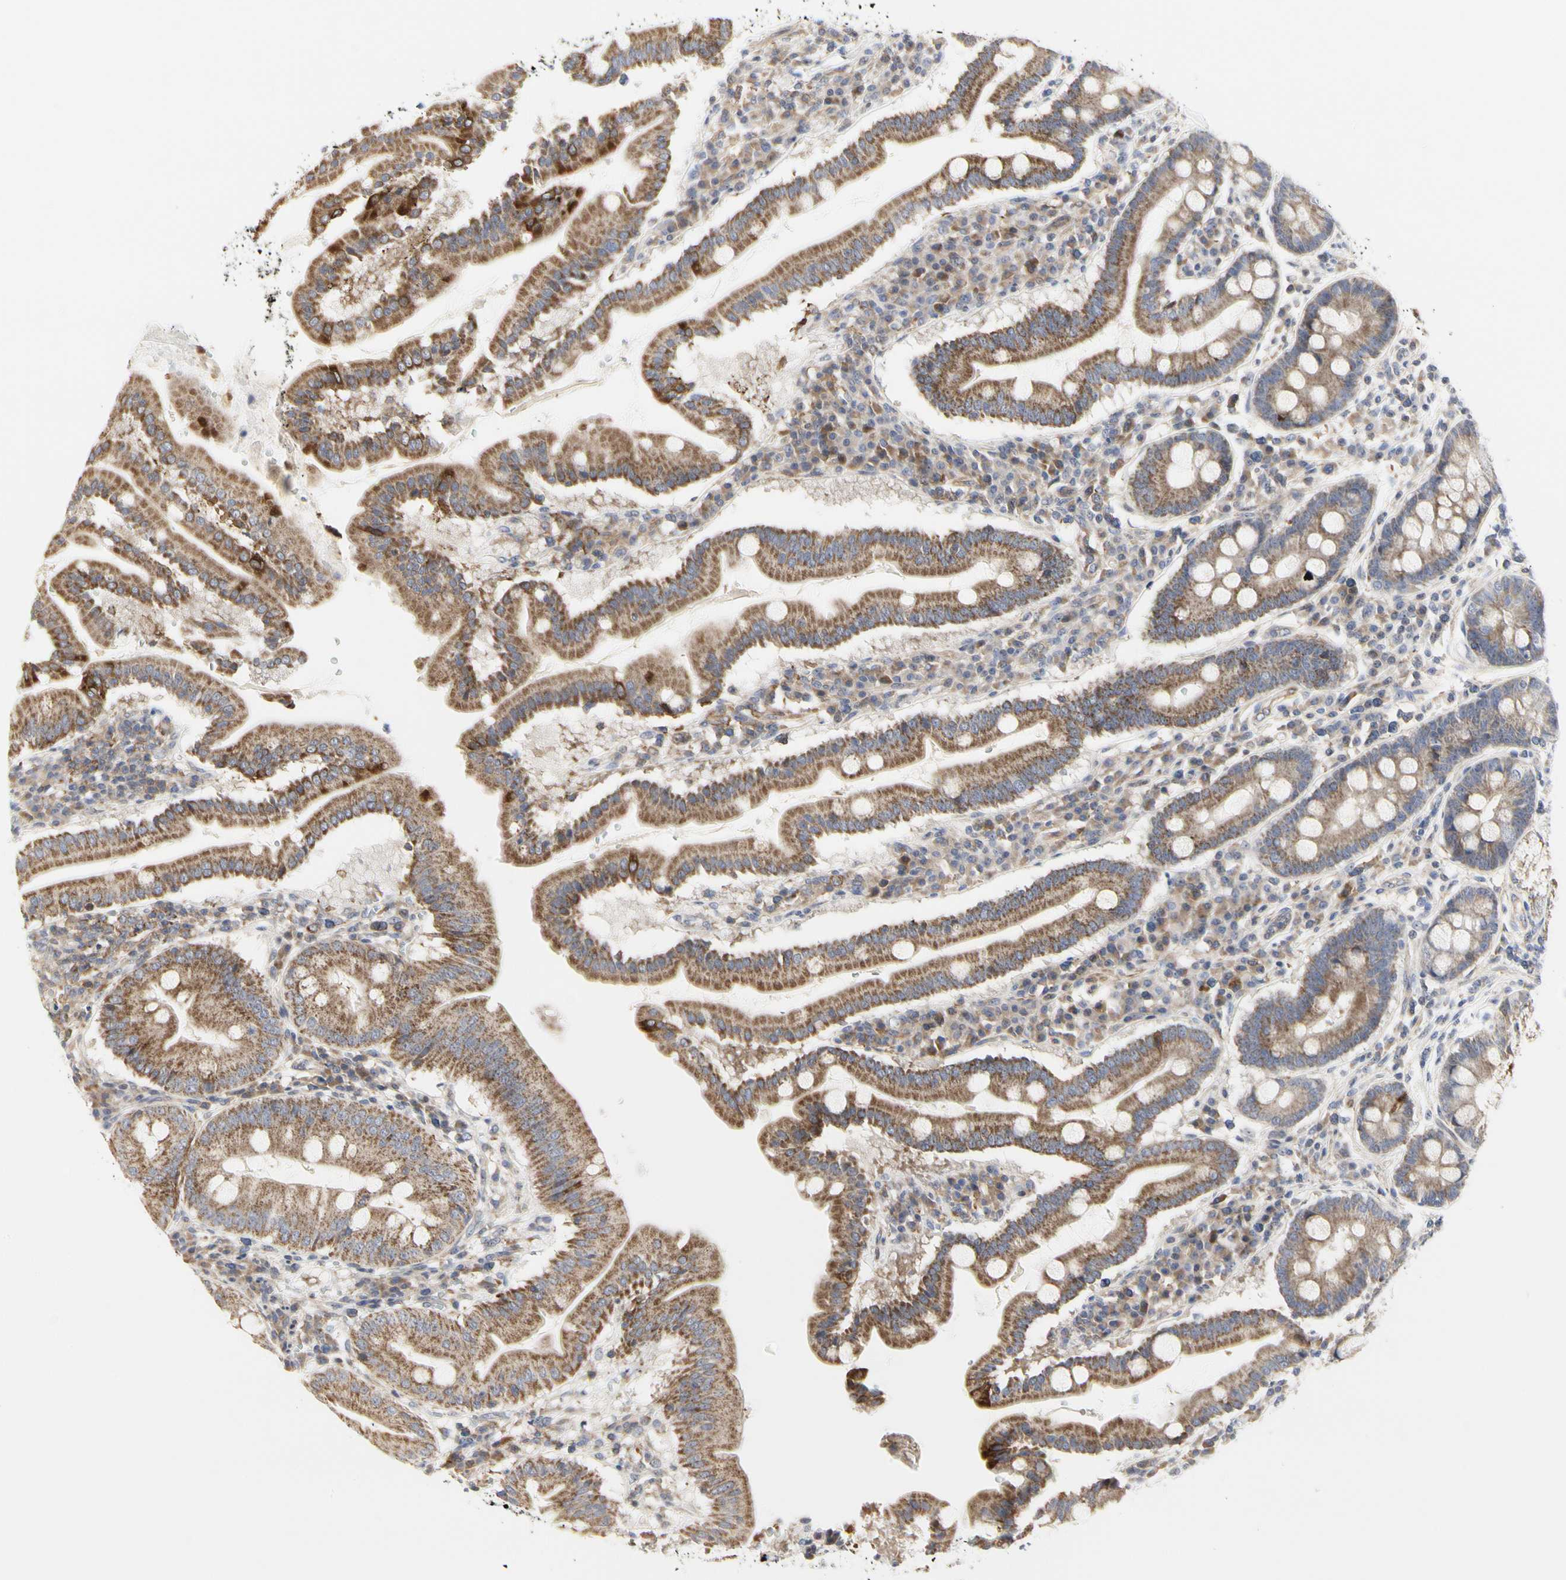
{"staining": {"intensity": "moderate", "quantity": ">75%", "location": "cytoplasmic/membranous"}, "tissue": "duodenum", "cell_type": "Glandular cells", "image_type": "normal", "snomed": [{"axis": "morphology", "description": "Normal tissue, NOS"}, {"axis": "topography", "description": "Duodenum"}], "caption": "Immunohistochemical staining of normal human duodenum displays medium levels of moderate cytoplasmic/membranous positivity in approximately >75% of glandular cells.", "gene": "SHANK2", "patient": {"sex": "male", "age": 50}}